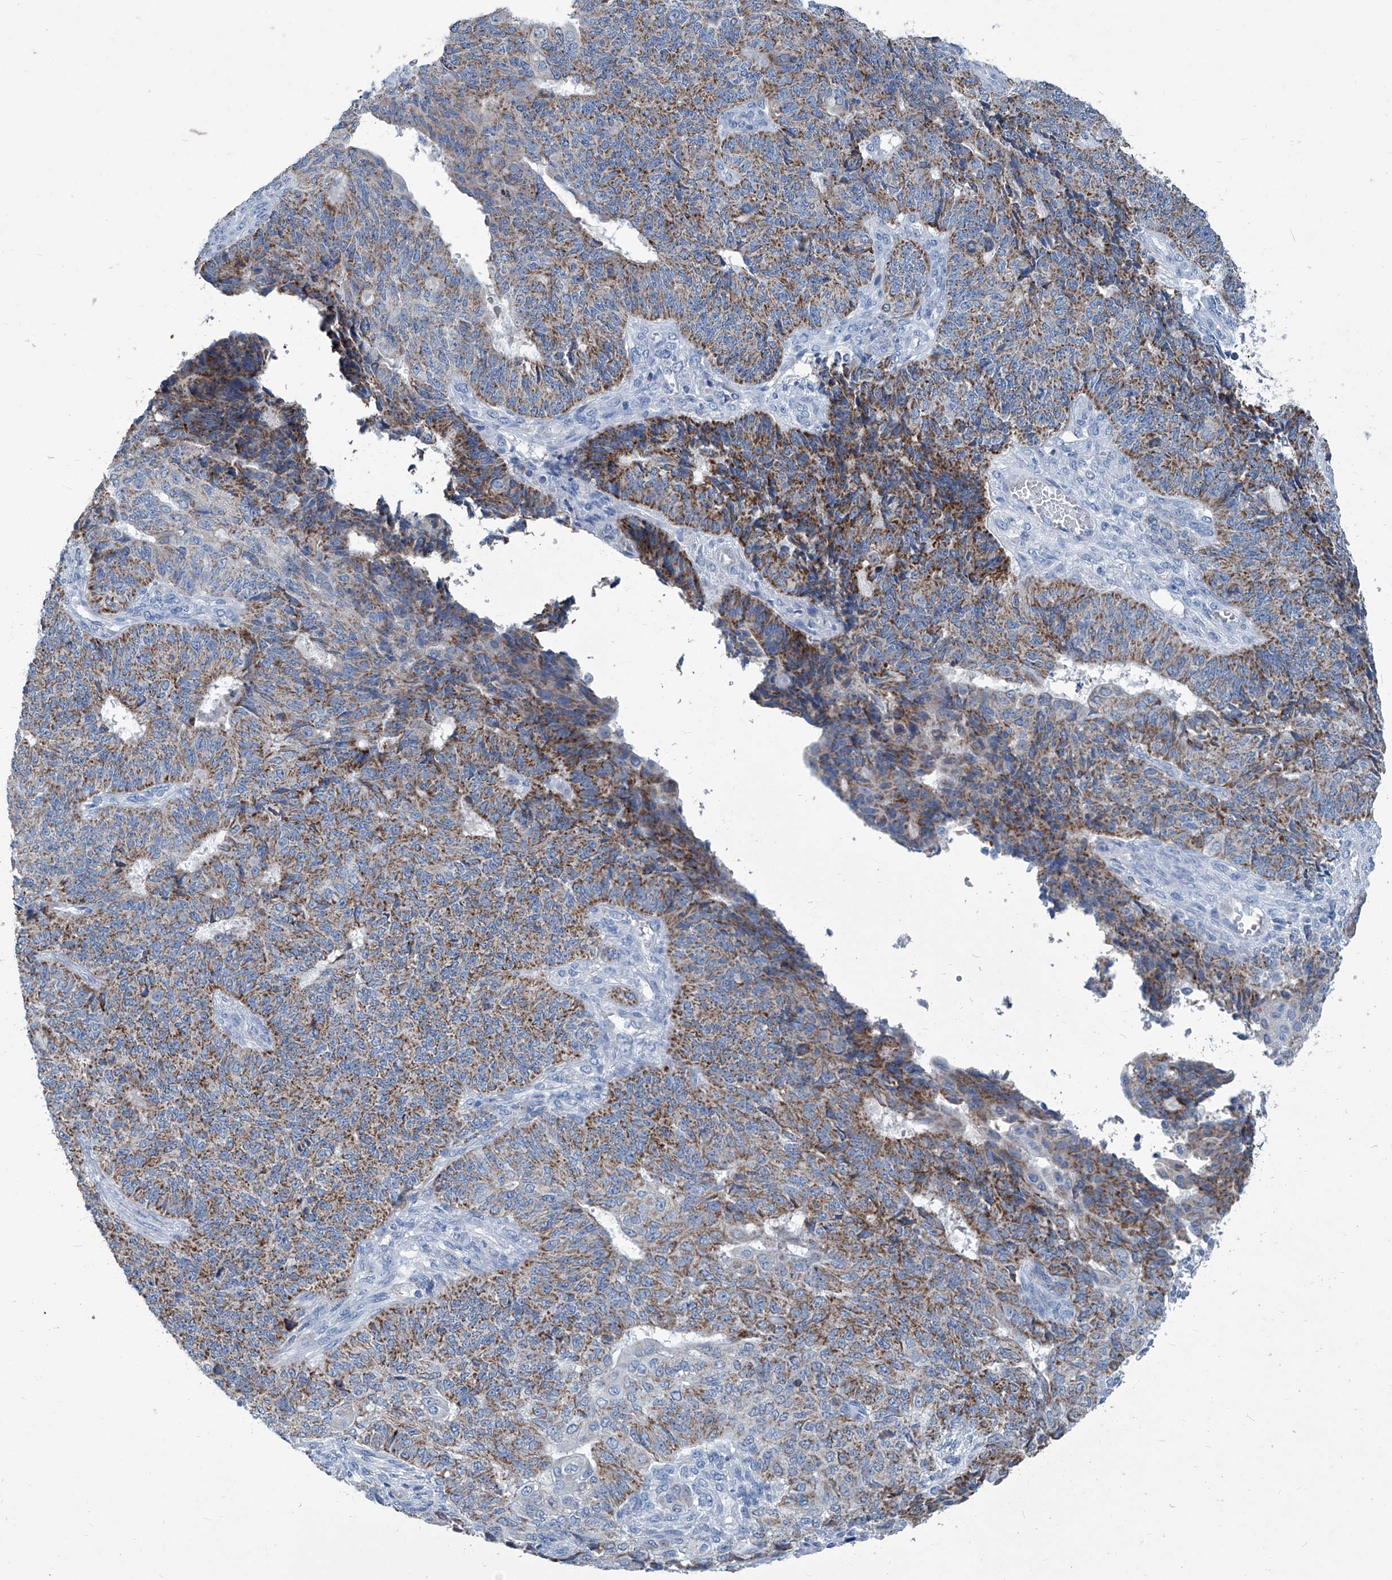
{"staining": {"intensity": "moderate", "quantity": ">75%", "location": "cytoplasmic/membranous"}, "tissue": "endometrial cancer", "cell_type": "Tumor cells", "image_type": "cancer", "snomed": [{"axis": "morphology", "description": "Adenocarcinoma, NOS"}, {"axis": "topography", "description": "Endometrium"}], "caption": "Immunohistochemical staining of endometrial cancer (adenocarcinoma) demonstrates medium levels of moderate cytoplasmic/membranous protein positivity in about >75% of tumor cells. (DAB (3,3'-diaminobenzidine) = brown stain, brightfield microscopy at high magnification).", "gene": "MTARC1", "patient": {"sex": "female", "age": 32}}